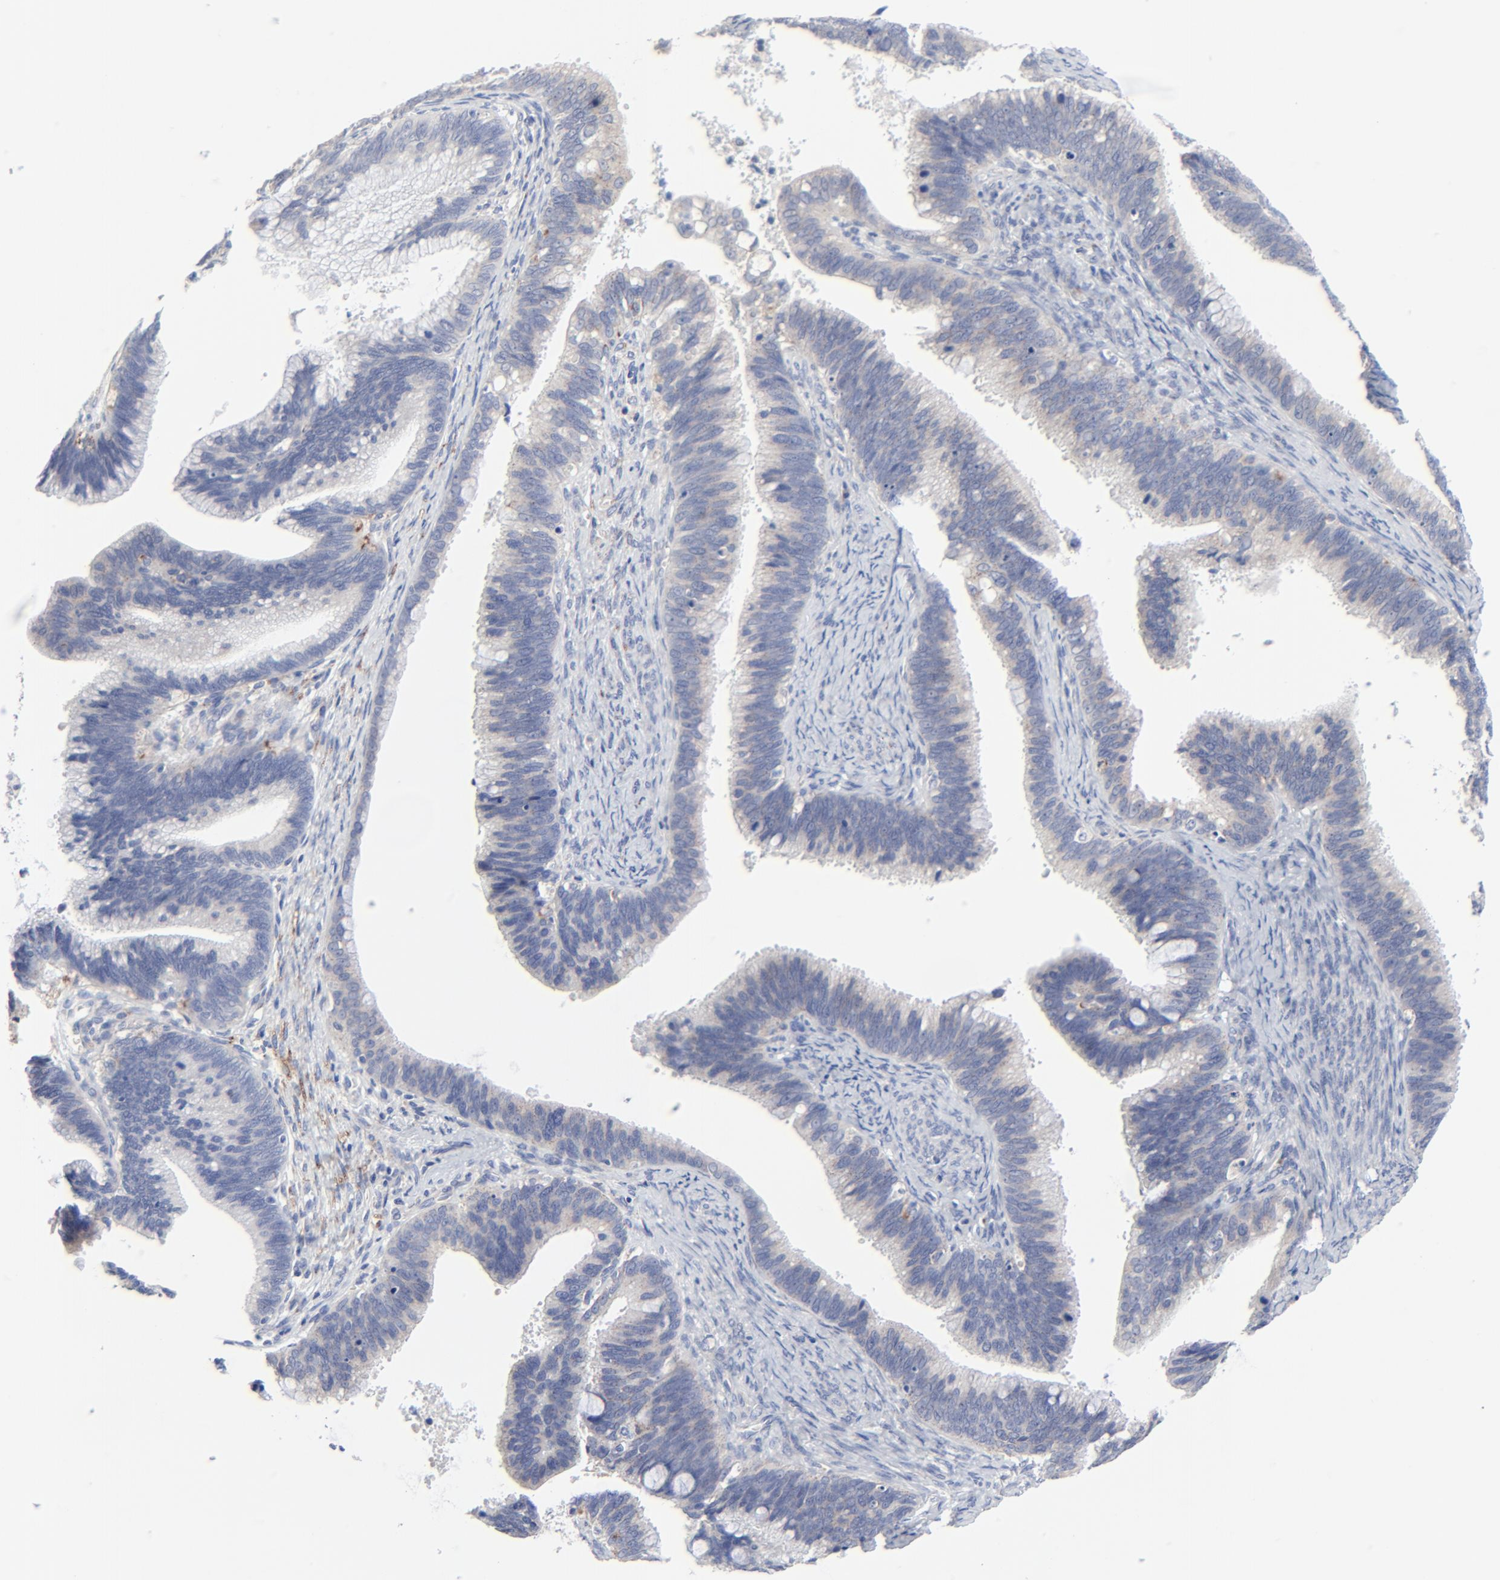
{"staining": {"intensity": "weak", "quantity": "25%-75%", "location": "cytoplasmic/membranous"}, "tissue": "cervical cancer", "cell_type": "Tumor cells", "image_type": "cancer", "snomed": [{"axis": "morphology", "description": "Adenocarcinoma, NOS"}, {"axis": "topography", "description": "Cervix"}], "caption": "A low amount of weak cytoplasmic/membranous expression is appreciated in approximately 25%-75% of tumor cells in cervical adenocarcinoma tissue.", "gene": "DHRSX", "patient": {"sex": "female", "age": 47}}